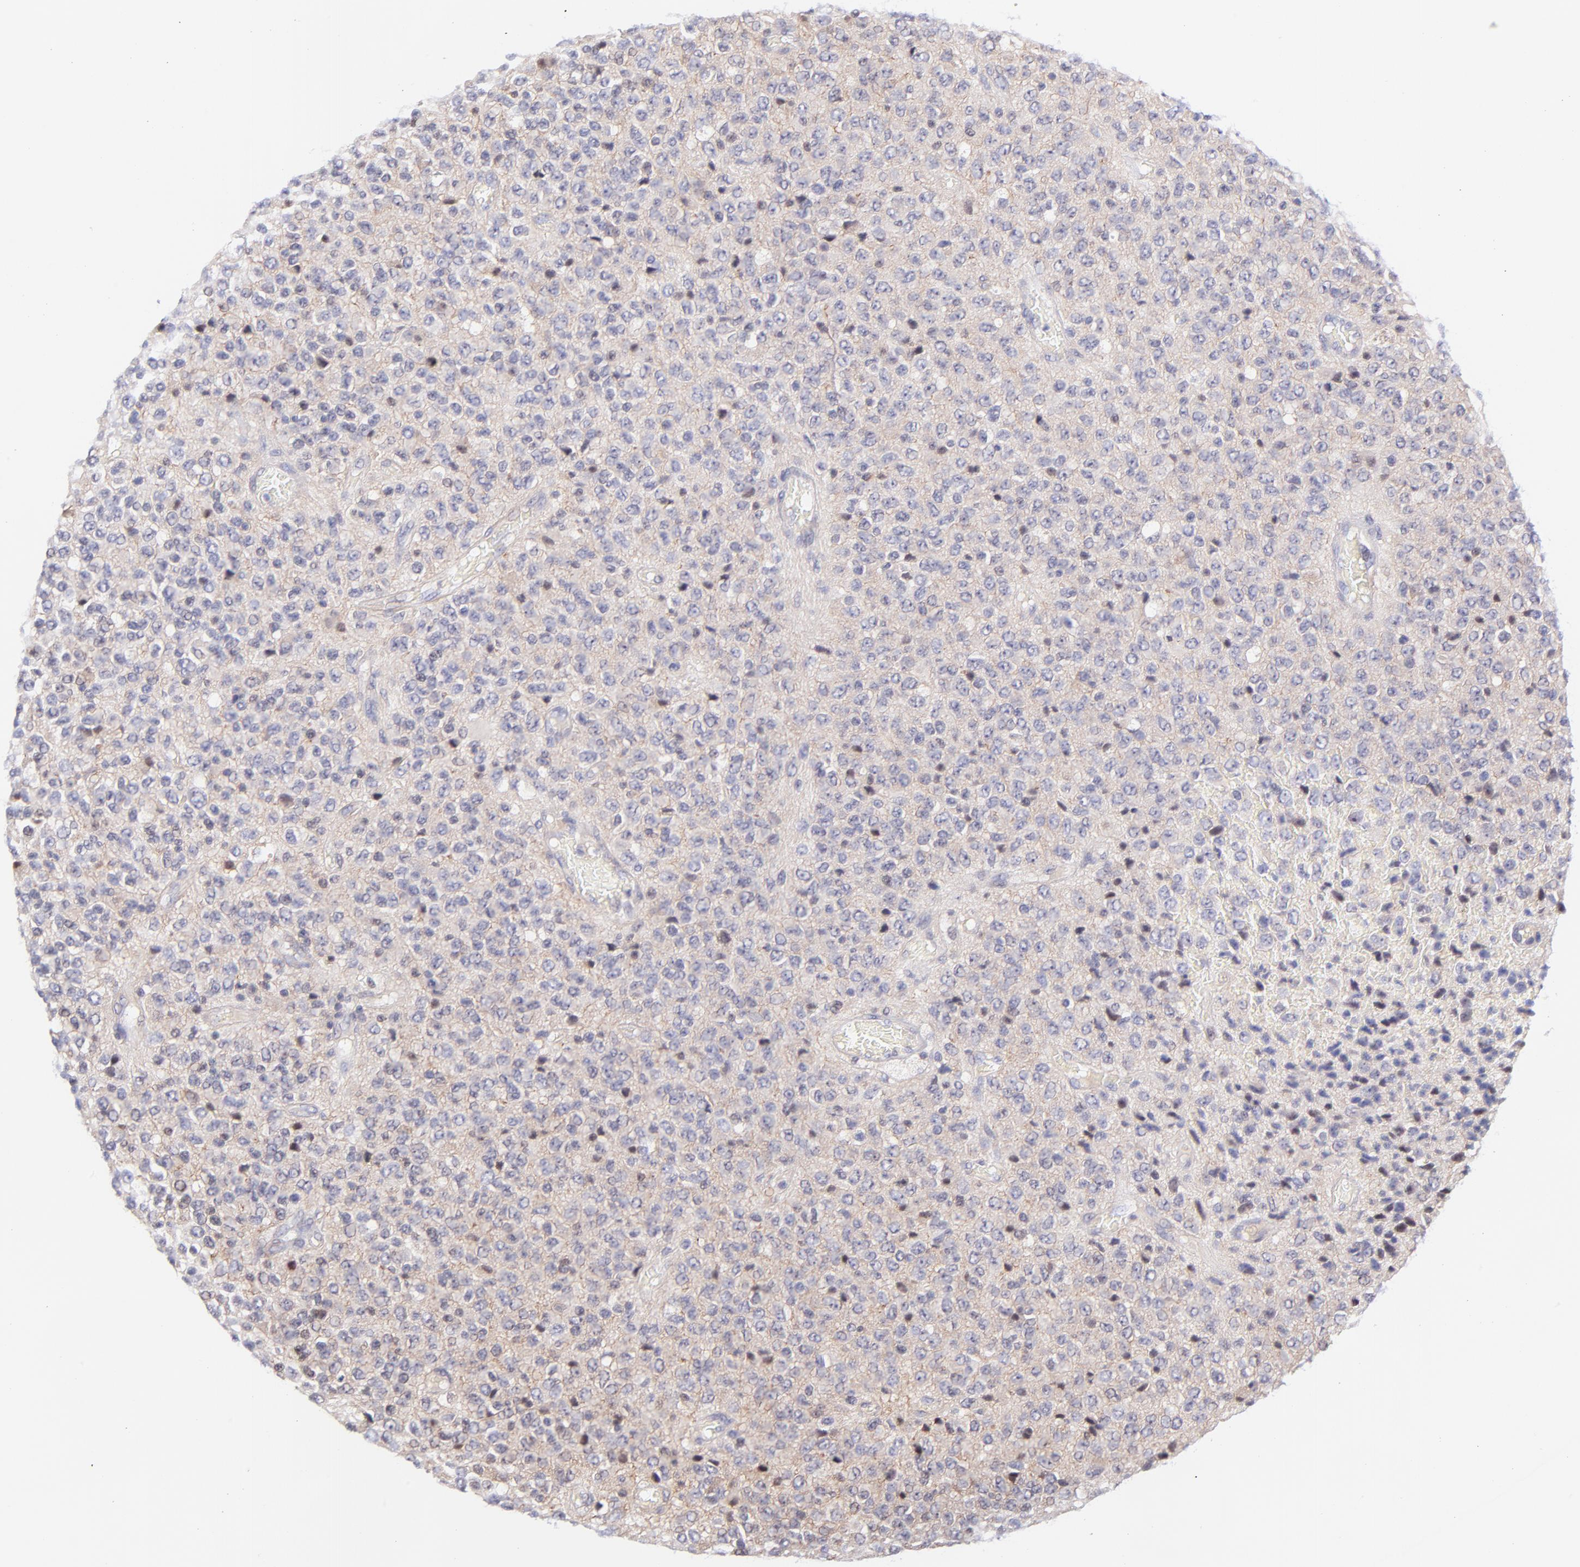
{"staining": {"intensity": "negative", "quantity": "none", "location": "none"}, "tissue": "glioma", "cell_type": "Tumor cells", "image_type": "cancer", "snomed": [{"axis": "morphology", "description": "Glioma, malignant, High grade"}, {"axis": "topography", "description": "pancreas cauda"}], "caption": "Immunohistochemistry (IHC) photomicrograph of malignant glioma (high-grade) stained for a protein (brown), which displays no positivity in tumor cells.", "gene": "PBDC1", "patient": {"sex": "male", "age": 60}}